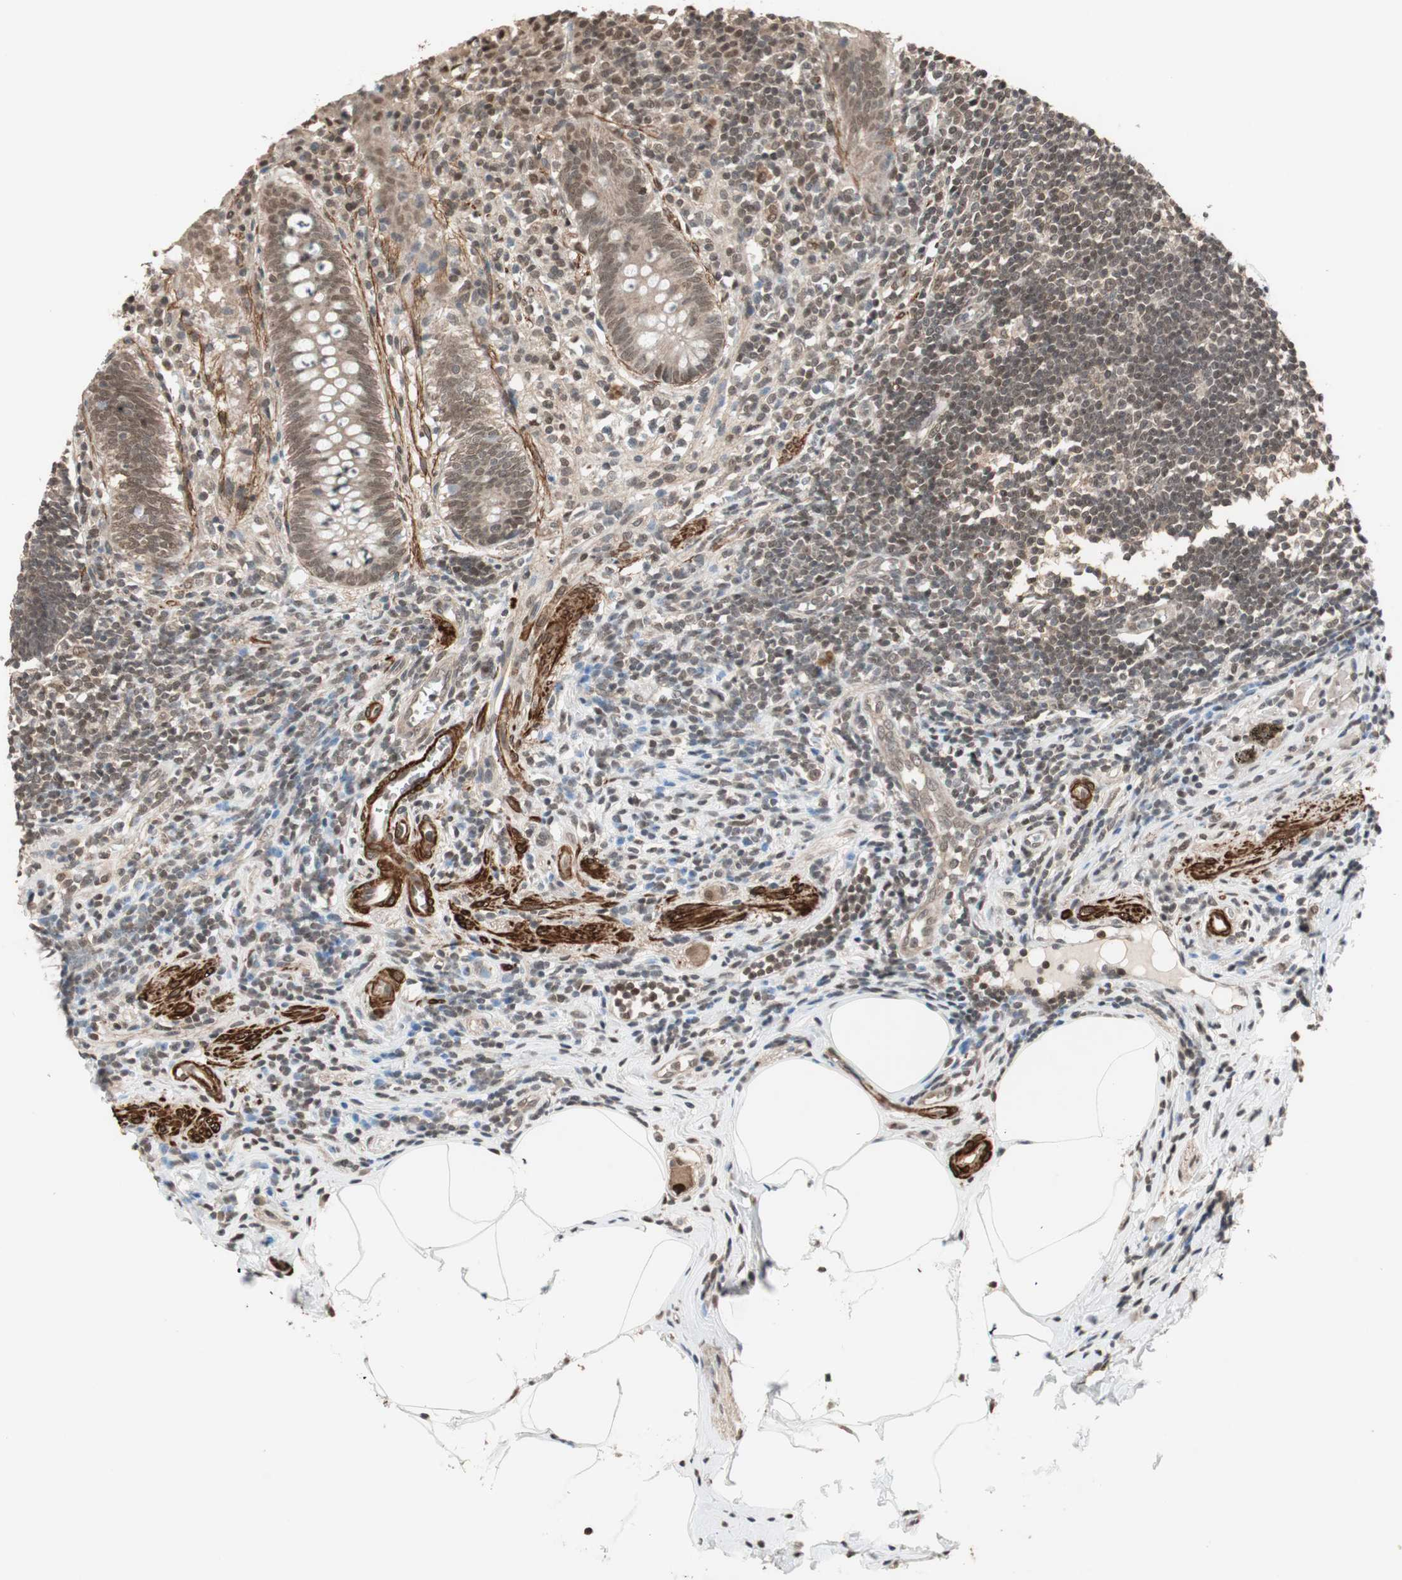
{"staining": {"intensity": "weak", "quantity": "25%-75%", "location": "cytoplasmic/membranous,nuclear"}, "tissue": "appendix", "cell_type": "Glandular cells", "image_type": "normal", "snomed": [{"axis": "morphology", "description": "Normal tissue, NOS"}, {"axis": "topography", "description": "Appendix"}], "caption": "A histopathology image showing weak cytoplasmic/membranous,nuclear staining in approximately 25%-75% of glandular cells in unremarkable appendix, as visualized by brown immunohistochemical staining.", "gene": "DRAP1", "patient": {"sex": "female", "age": 50}}